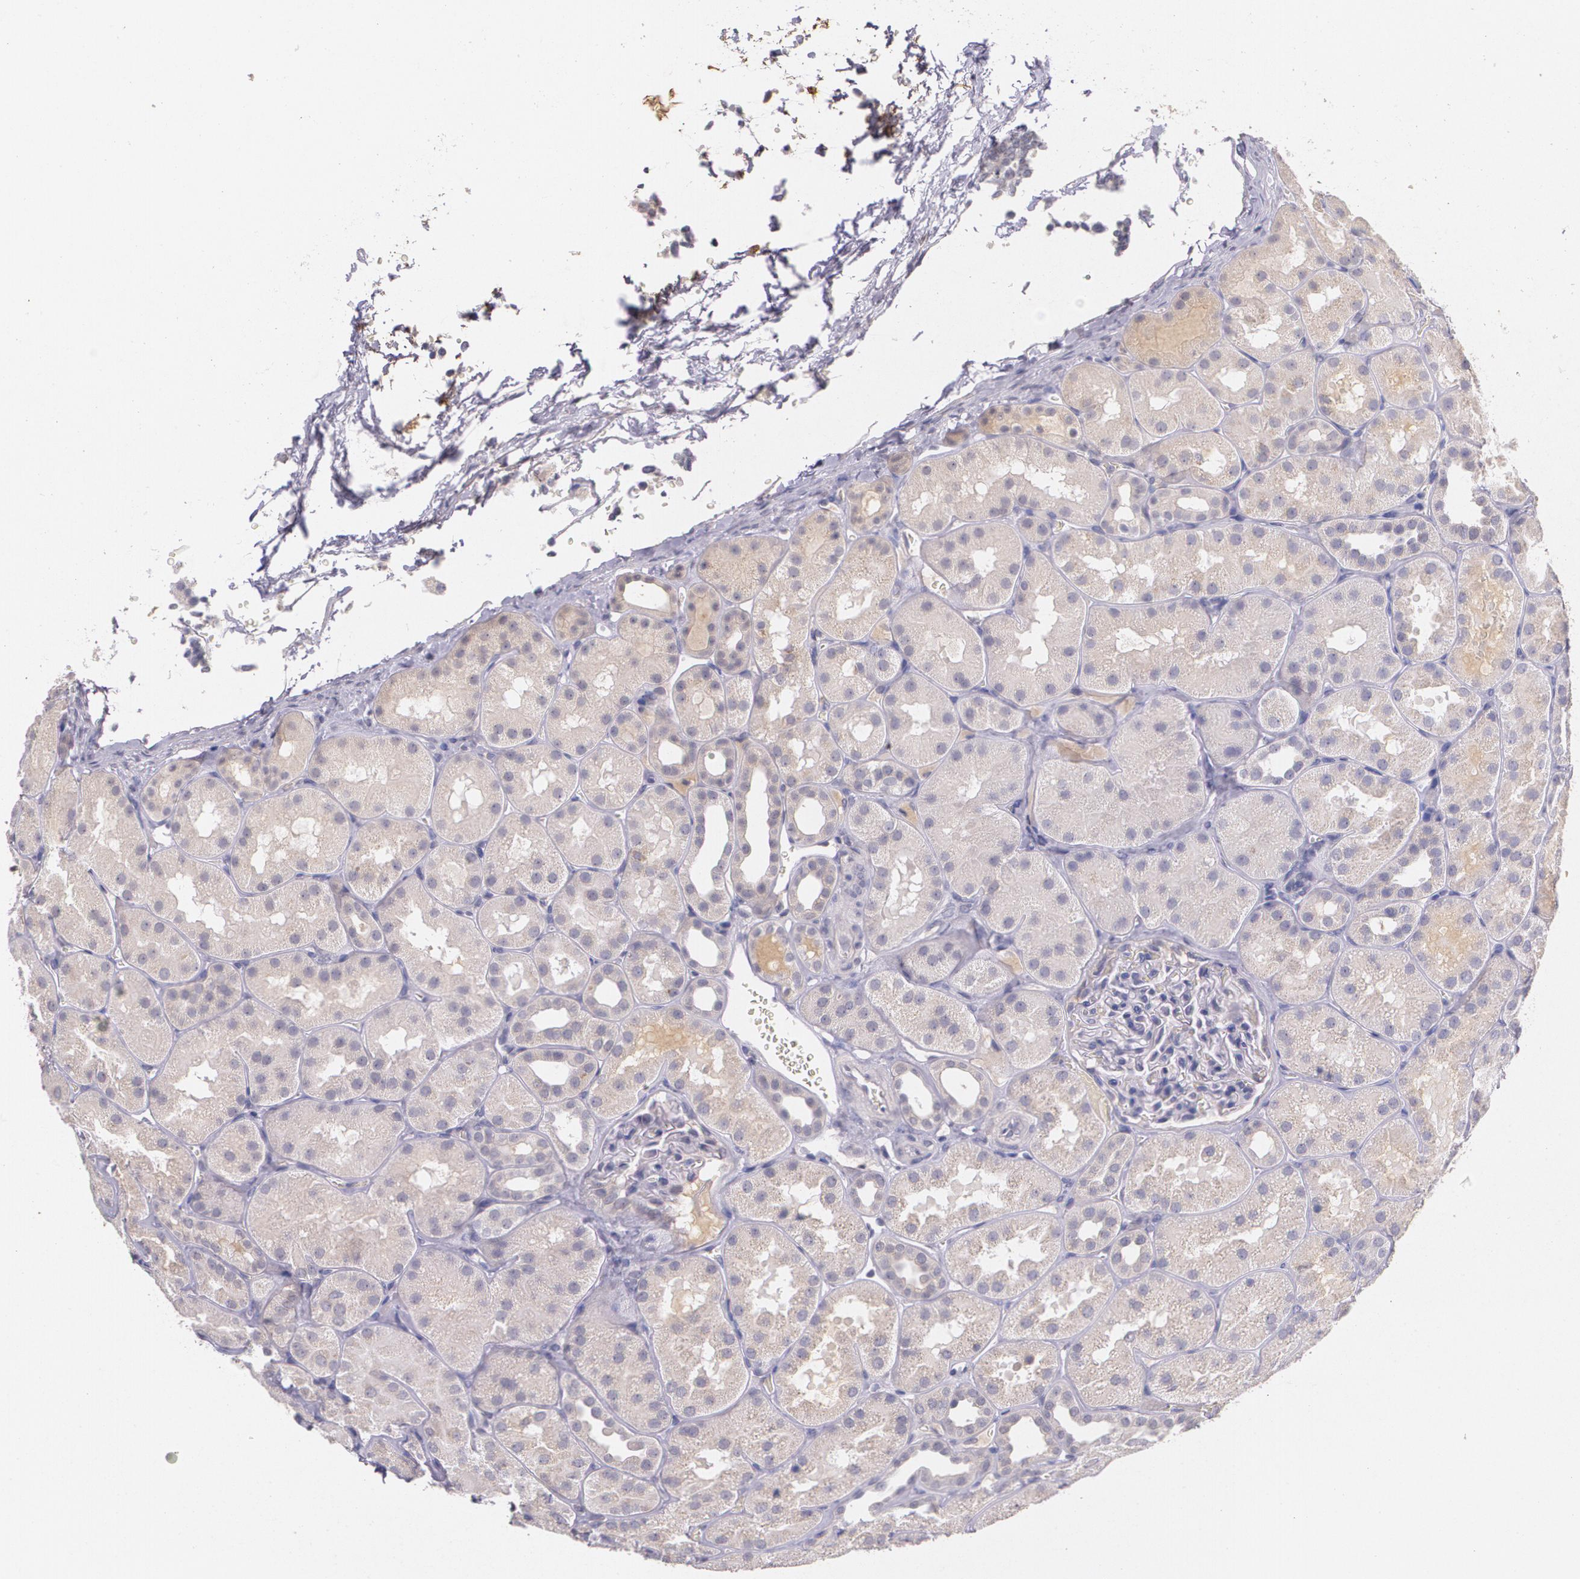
{"staining": {"intensity": "weak", "quantity": ">75%", "location": "cytoplasmic/membranous"}, "tissue": "kidney", "cell_type": "Cells in glomeruli", "image_type": "normal", "snomed": [{"axis": "morphology", "description": "Normal tissue, NOS"}, {"axis": "topography", "description": "Kidney"}], "caption": "Protein analysis of benign kidney shows weak cytoplasmic/membranous positivity in about >75% of cells in glomeruli. The staining is performed using DAB brown chromogen to label protein expression. The nuclei are counter-stained blue using hematoxylin.", "gene": "TM4SF1", "patient": {"sex": "male", "age": 28}}